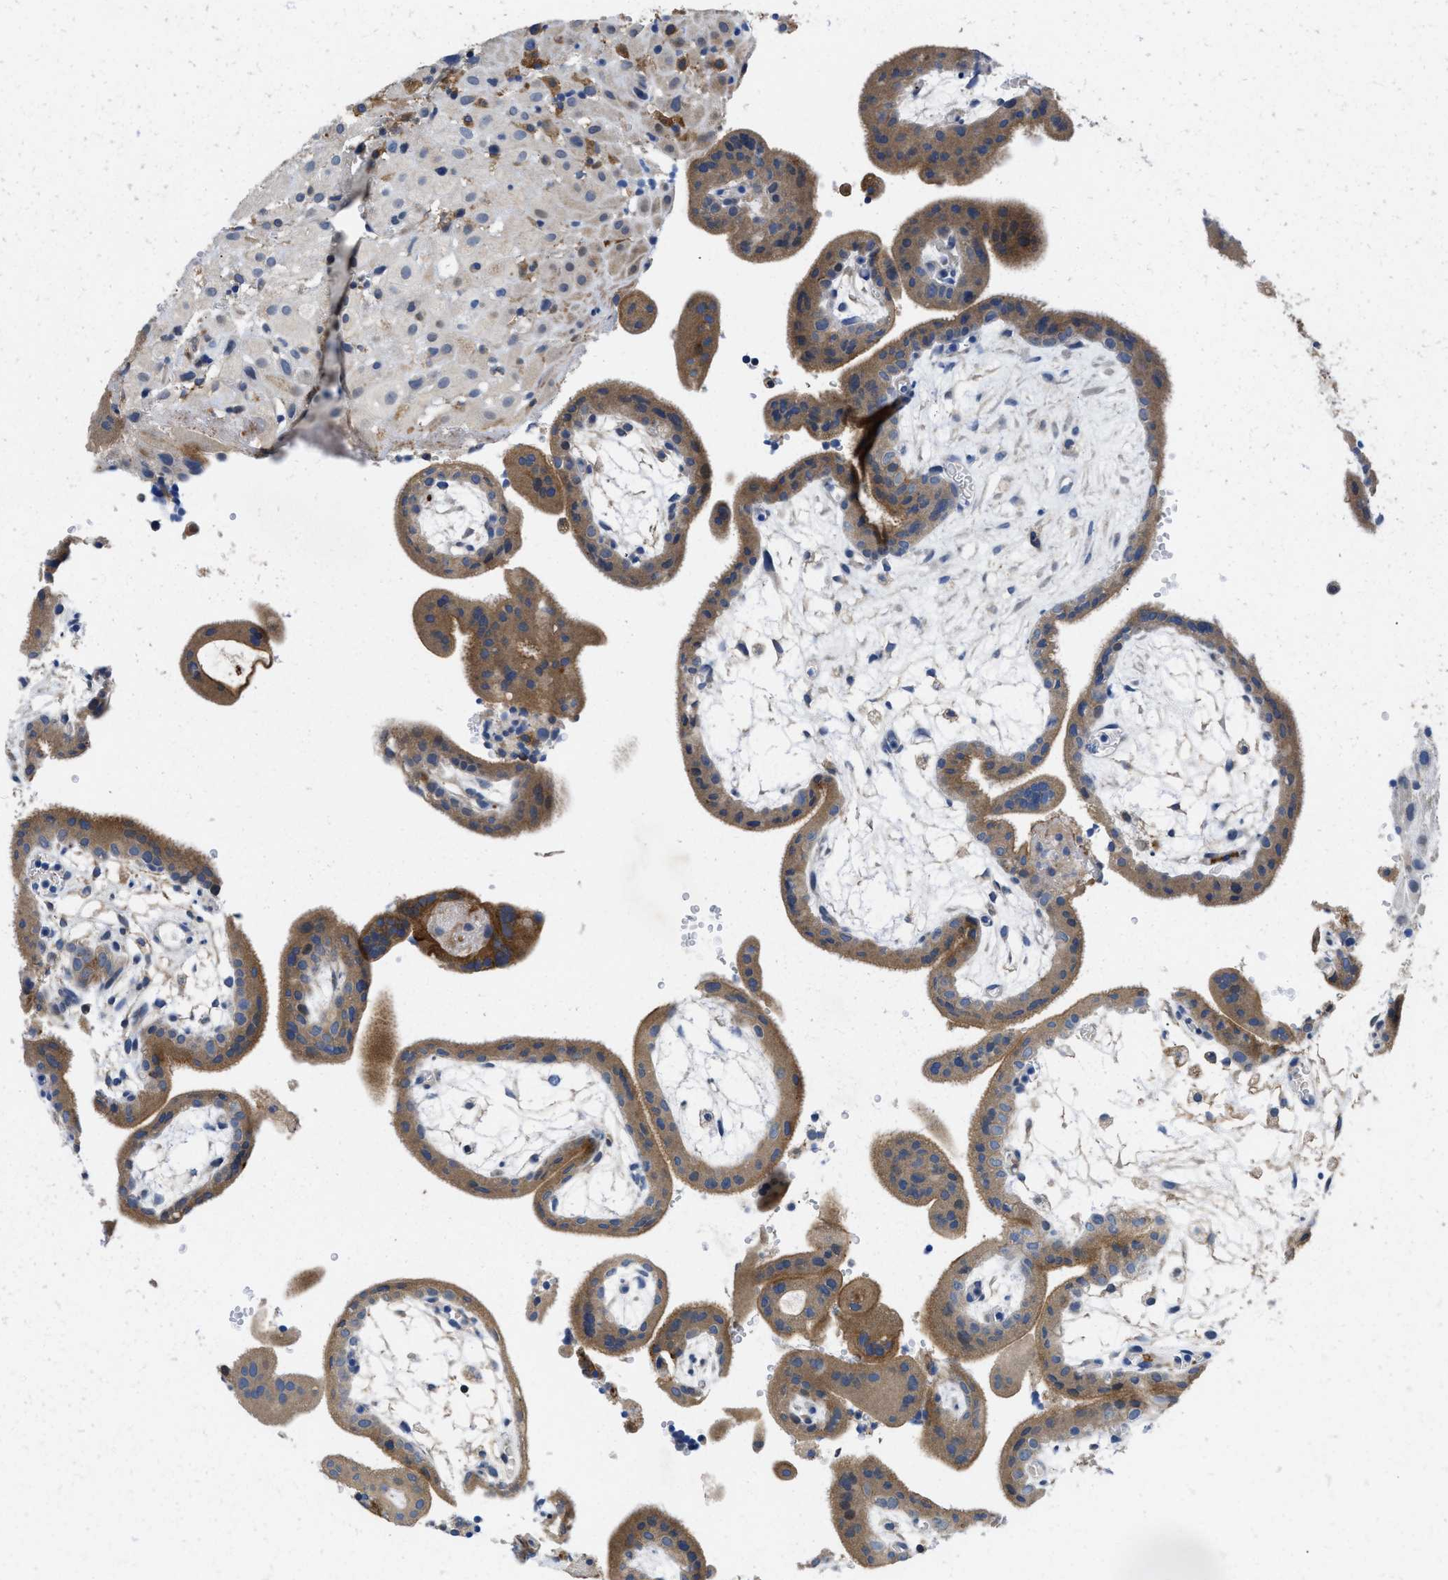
{"staining": {"intensity": "weak", "quantity": "25%-75%", "location": "cytoplasmic/membranous"}, "tissue": "placenta", "cell_type": "Decidual cells", "image_type": "normal", "snomed": [{"axis": "morphology", "description": "Normal tissue, NOS"}, {"axis": "topography", "description": "Placenta"}], "caption": "Placenta stained with immunohistochemistry reveals weak cytoplasmic/membranous expression in about 25%-75% of decidual cells. (brown staining indicates protein expression, while blue staining denotes nuclei).", "gene": "ENPP4", "patient": {"sex": "female", "age": 18}}